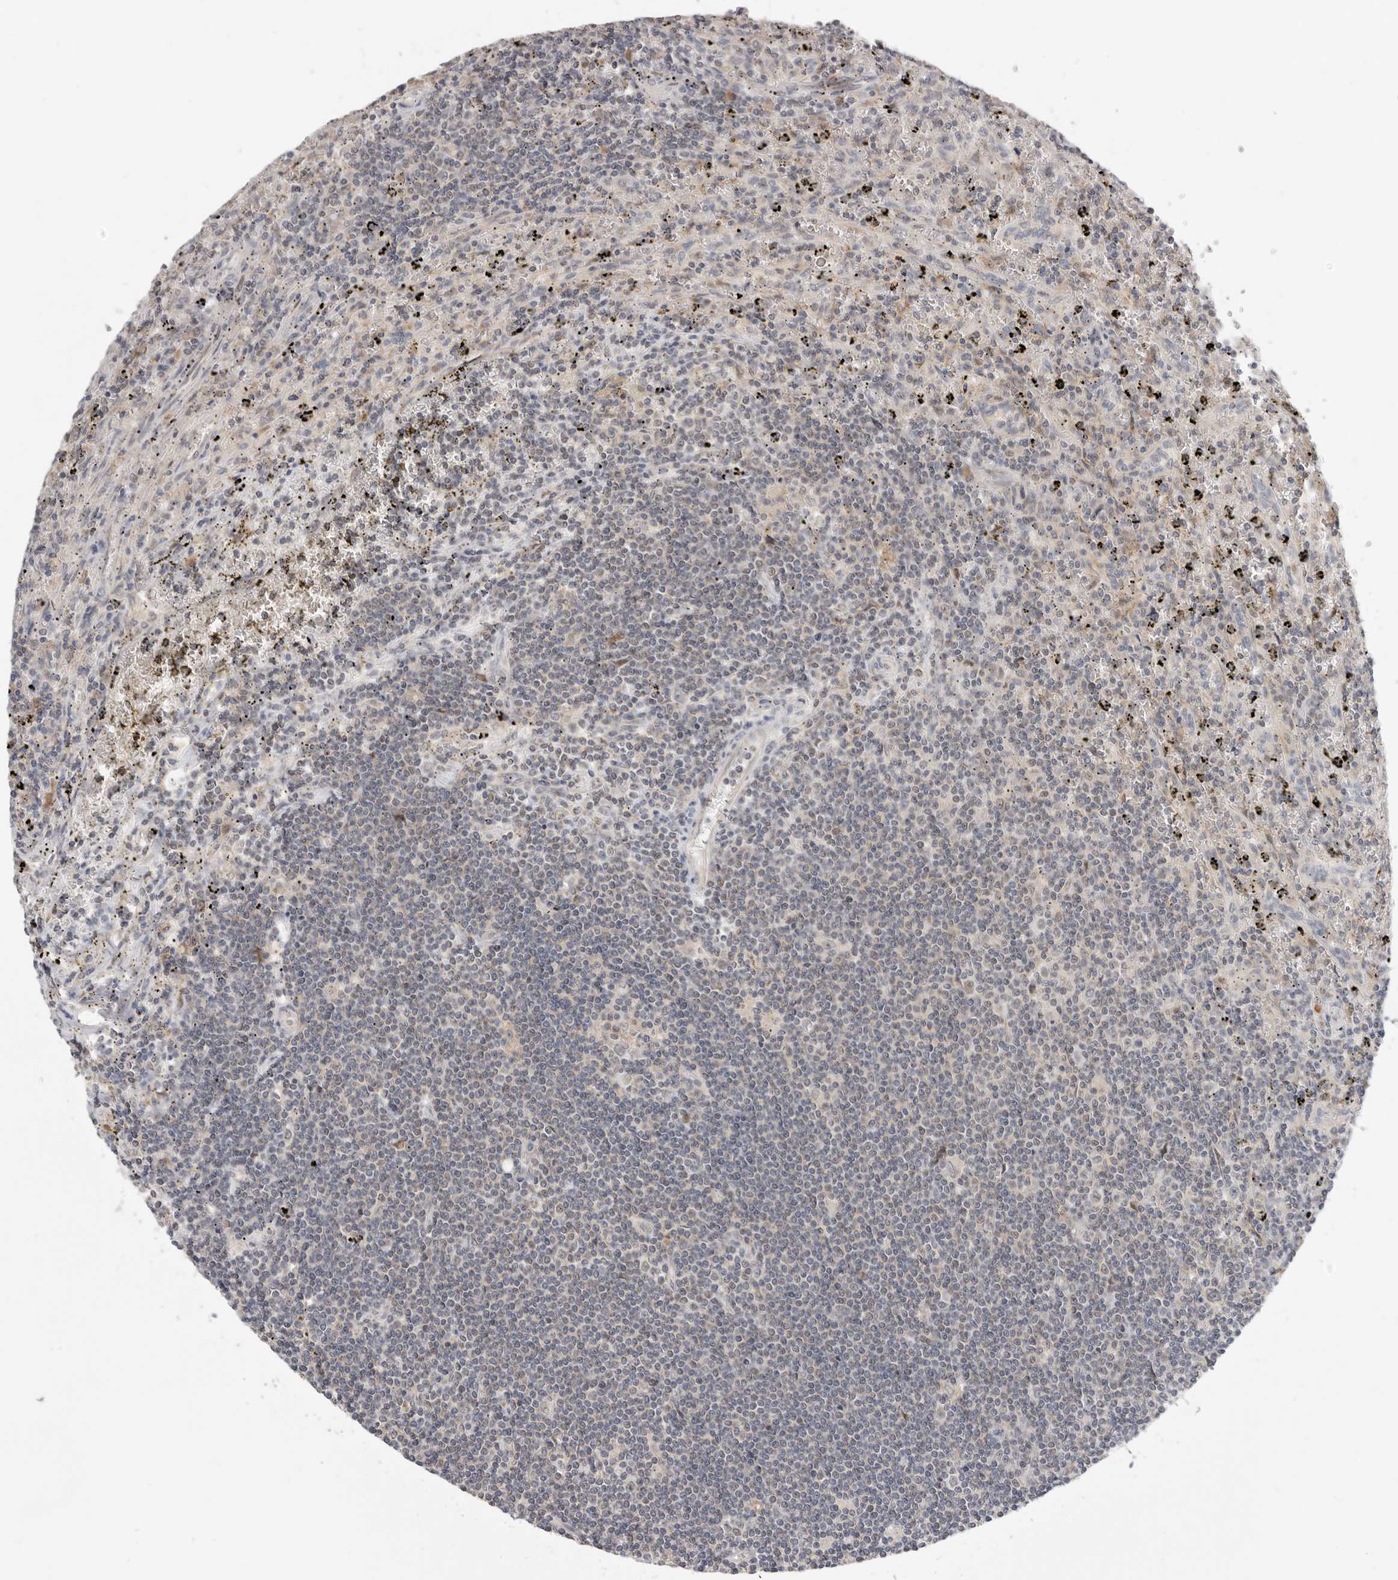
{"staining": {"intensity": "negative", "quantity": "none", "location": "none"}, "tissue": "lymphoma", "cell_type": "Tumor cells", "image_type": "cancer", "snomed": [{"axis": "morphology", "description": "Malignant lymphoma, non-Hodgkin's type, Low grade"}, {"axis": "topography", "description": "Spleen"}], "caption": "Immunohistochemistry histopathology image of neoplastic tissue: lymphoma stained with DAB shows no significant protein staining in tumor cells.", "gene": "BRCA2", "patient": {"sex": "male", "age": 76}}